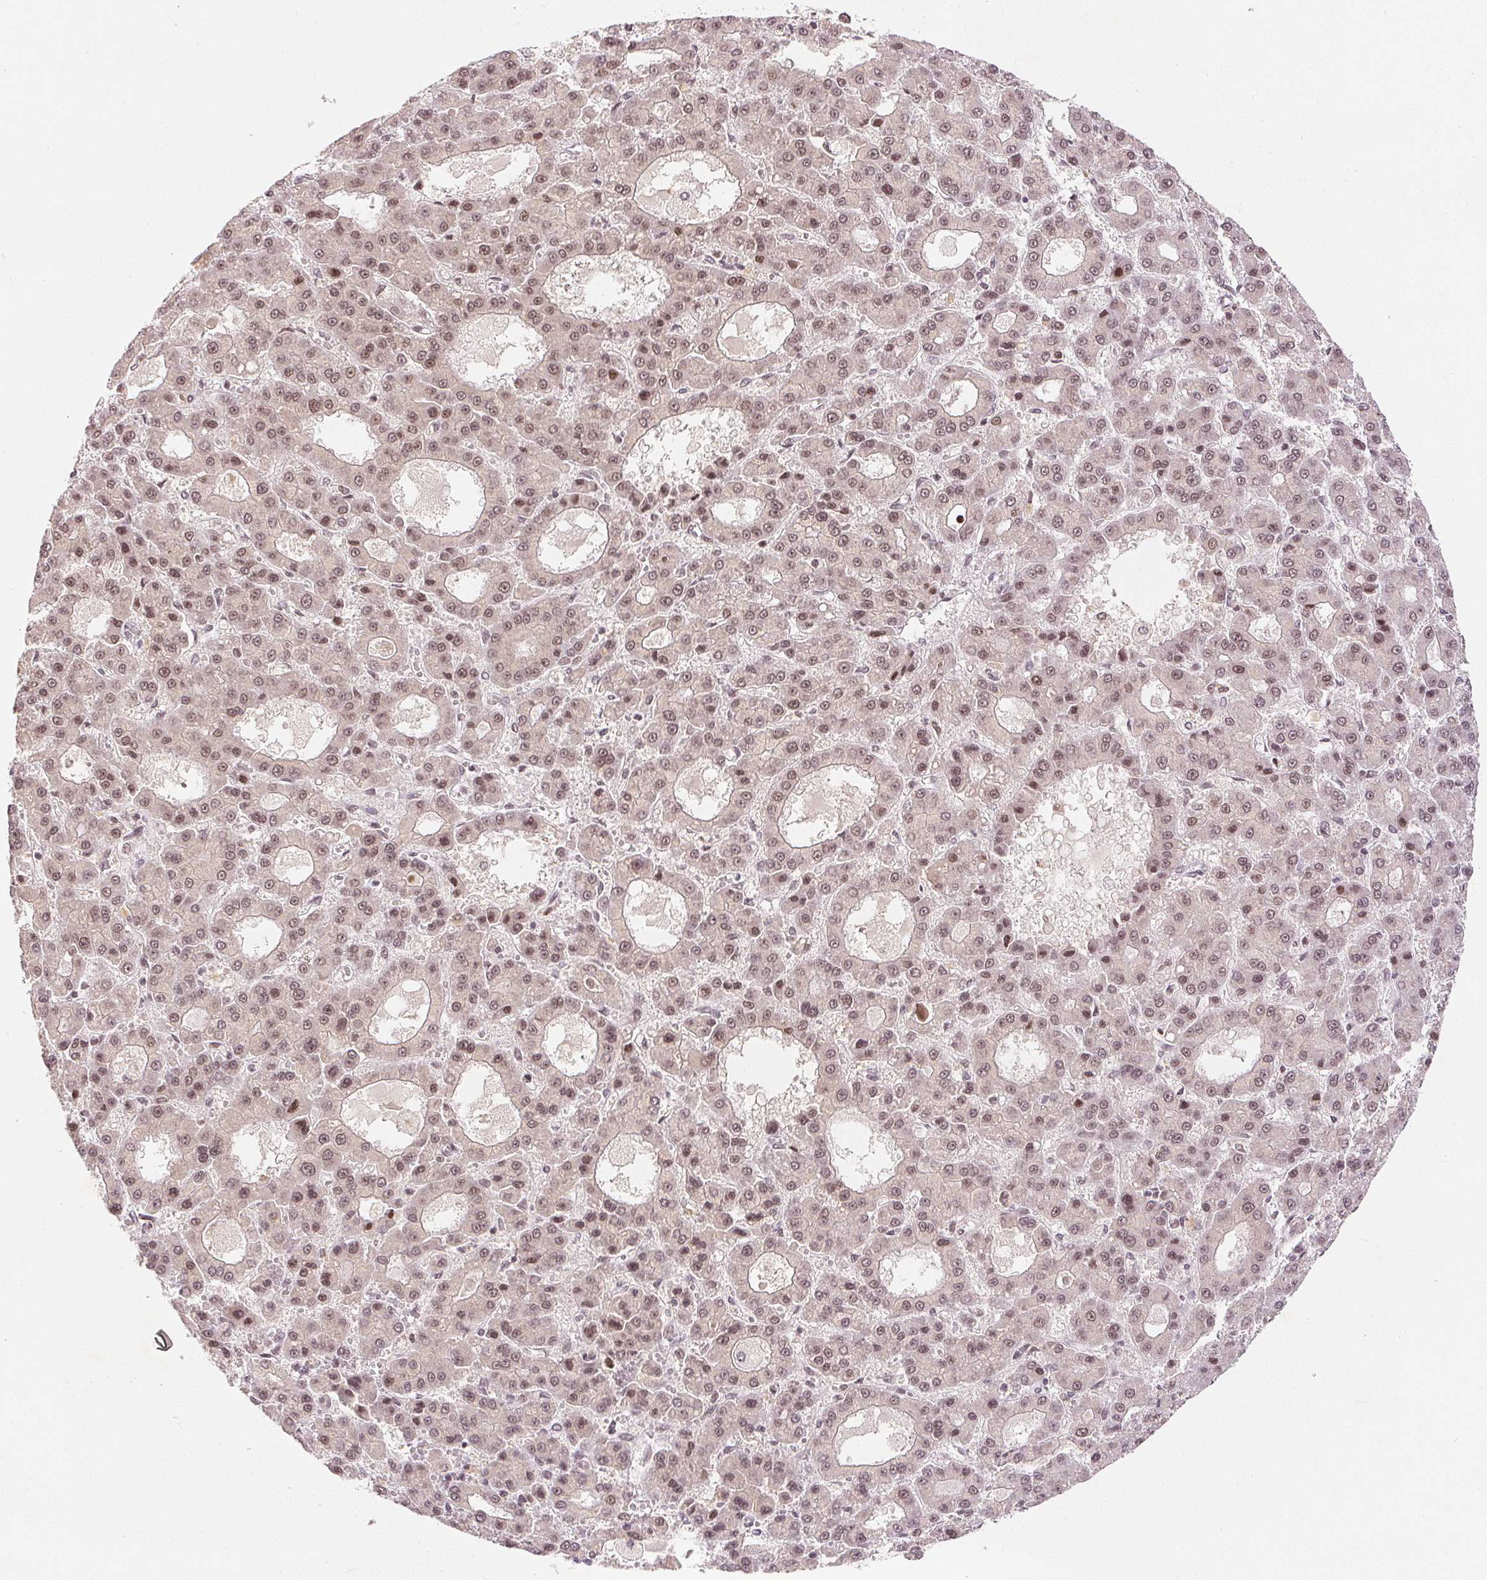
{"staining": {"intensity": "moderate", "quantity": ">75%", "location": "nuclear"}, "tissue": "liver cancer", "cell_type": "Tumor cells", "image_type": "cancer", "snomed": [{"axis": "morphology", "description": "Carcinoma, Hepatocellular, NOS"}, {"axis": "topography", "description": "Liver"}], "caption": "High-magnification brightfield microscopy of liver hepatocellular carcinoma stained with DAB (brown) and counterstained with hematoxylin (blue). tumor cells exhibit moderate nuclear staining is identified in approximately>75% of cells.", "gene": "DEK", "patient": {"sex": "male", "age": 70}}